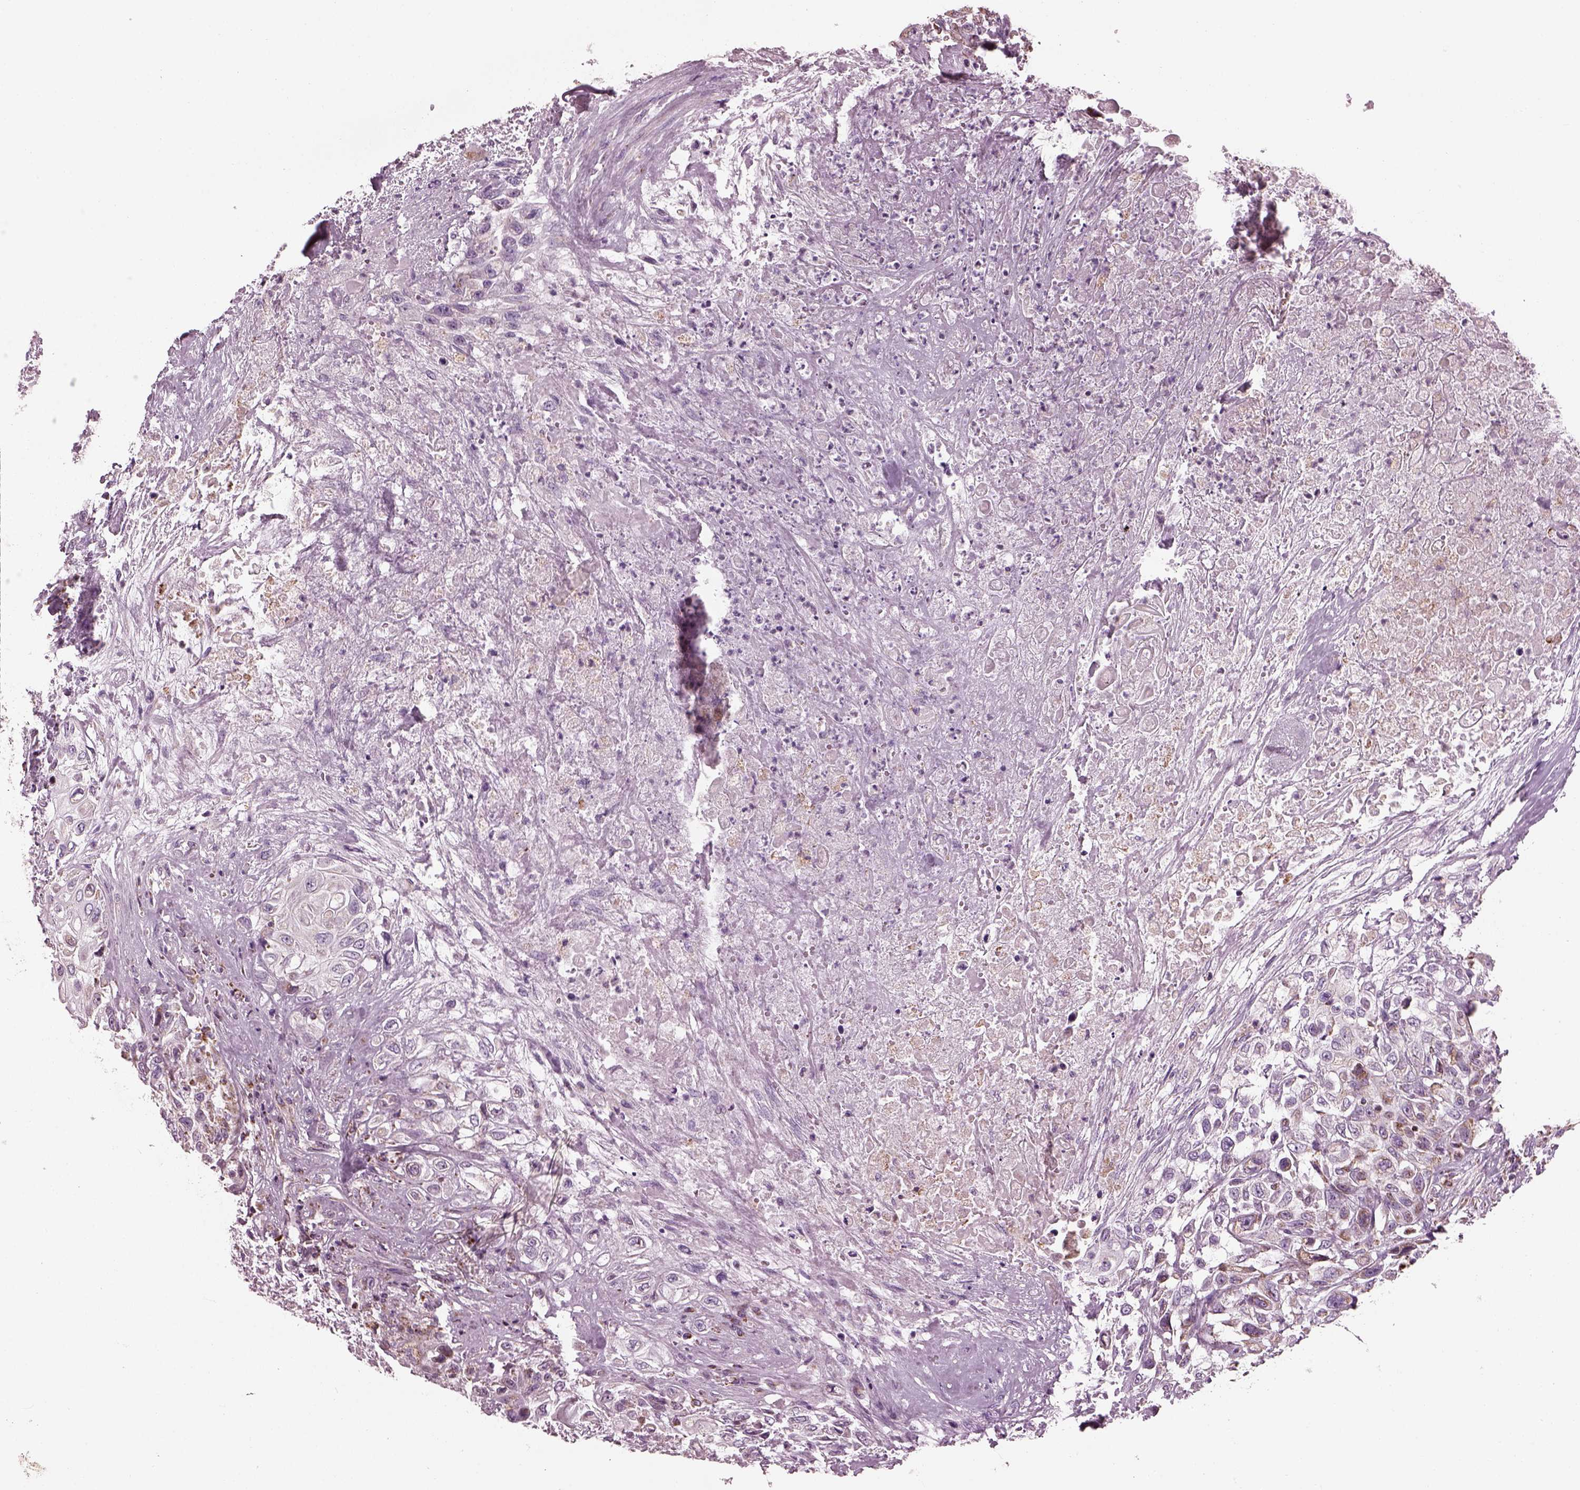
{"staining": {"intensity": "moderate", "quantity": ">75%", "location": "cytoplasmic/membranous"}, "tissue": "urothelial cancer", "cell_type": "Tumor cells", "image_type": "cancer", "snomed": [{"axis": "morphology", "description": "Urothelial carcinoma, High grade"}, {"axis": "topography", "description": "Urinary bladder"}], "caption": "Human high-grade urothelial carcinoma stained for a protein (brown) demonstrates moderate cytoplasmic/membranous positive expression in about >75% of tumor cells.", "gene": "ATP5MF", "patient": {"sex": "female", "age": 56}}